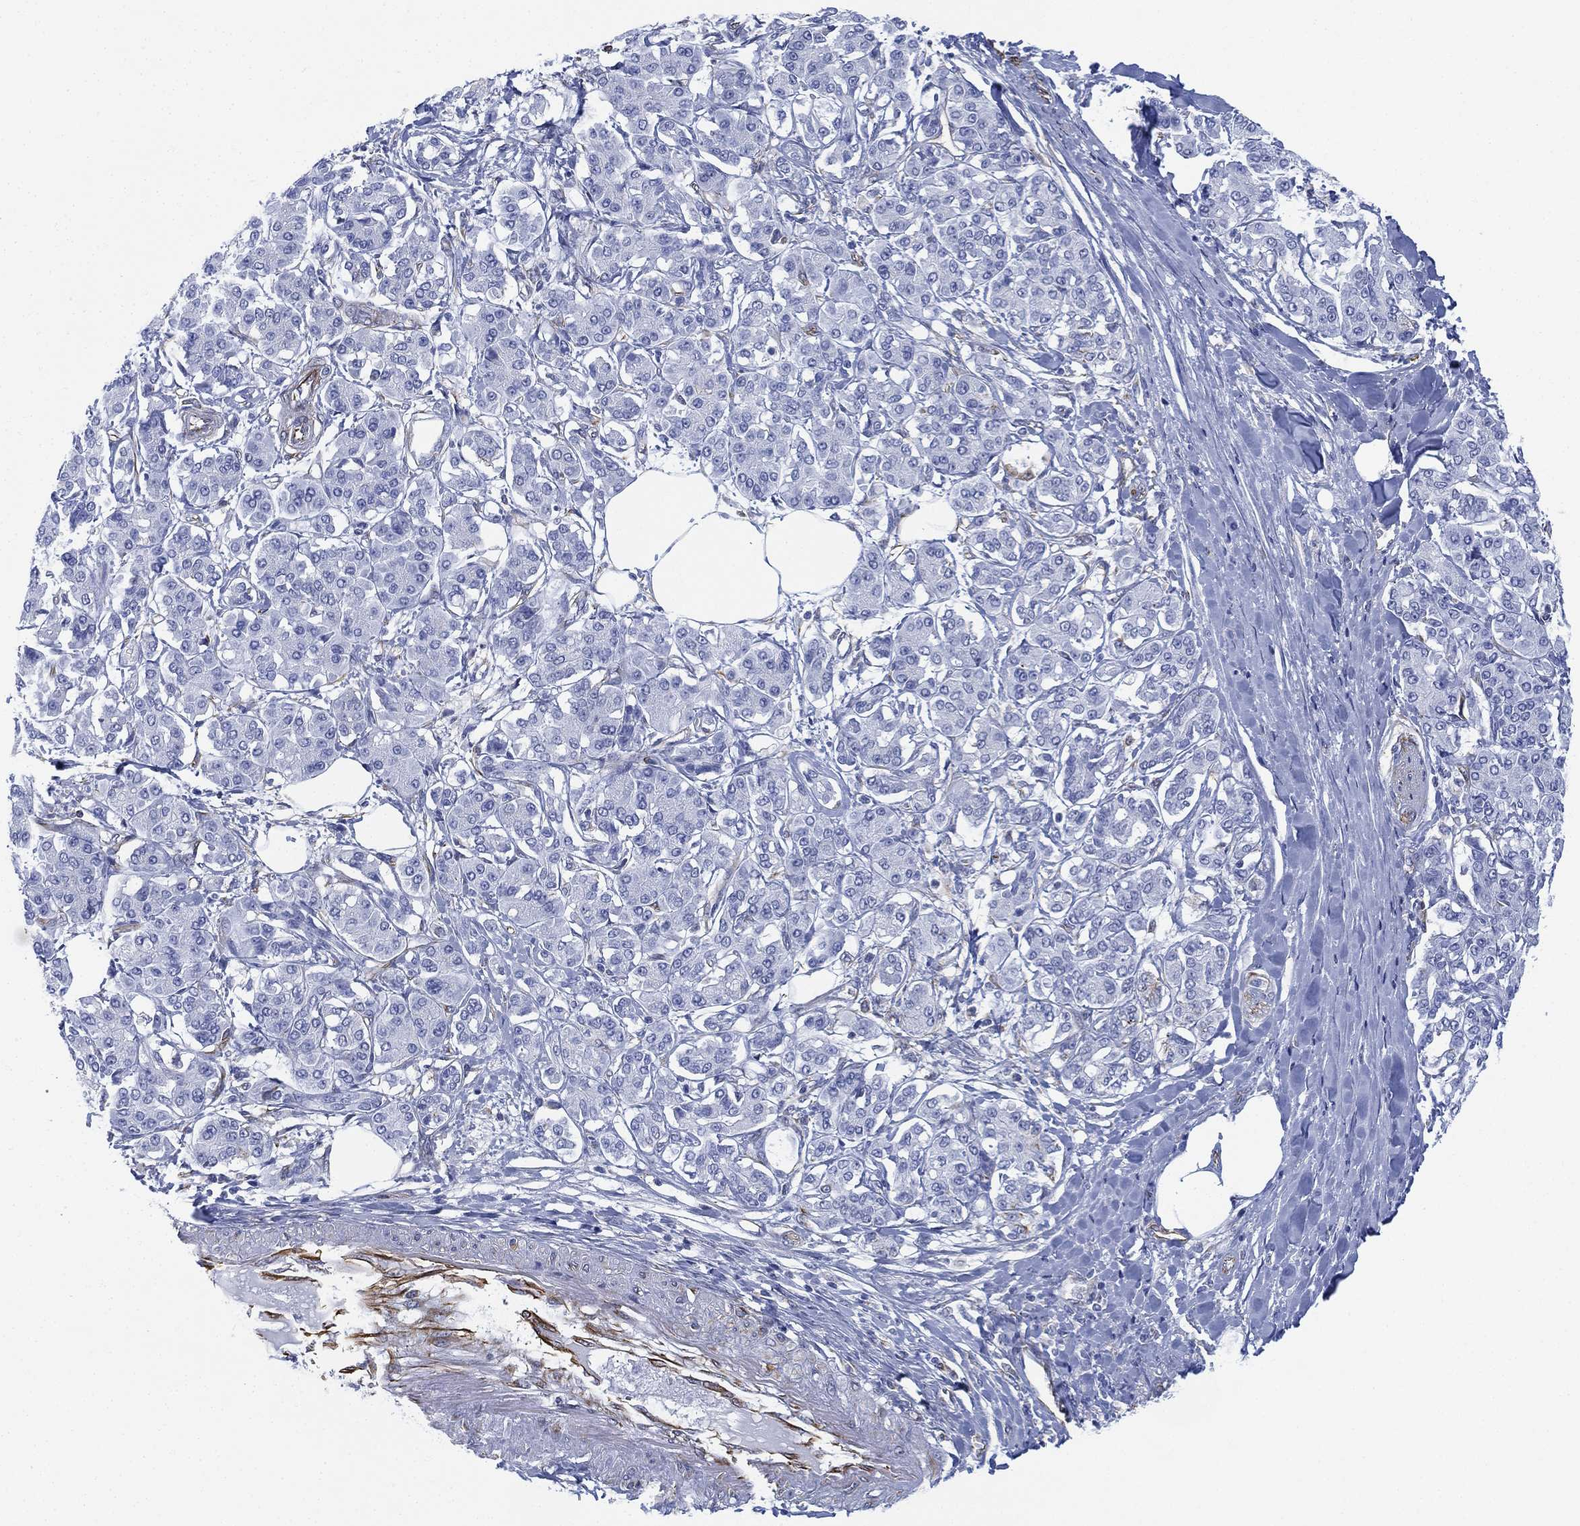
{"staining": {"intensity": "negative", "quantity": "none", "location": "none"}, "tissue": "pancreatic cancer", "cell_type": "Tumor cells", "image_type": "cancer", "snomed": [{"axis": "morphology", "description": "Adenocarcinoma, NOS"}, {"axis": "topography", "description": "Pancreas"}], "caption": "A histopathology image of human pancreatic adenocarcinoma is negative for staining in tumor cells.", "gene": "PSKH2", "patient": {"sex": "female", "age": 56}}